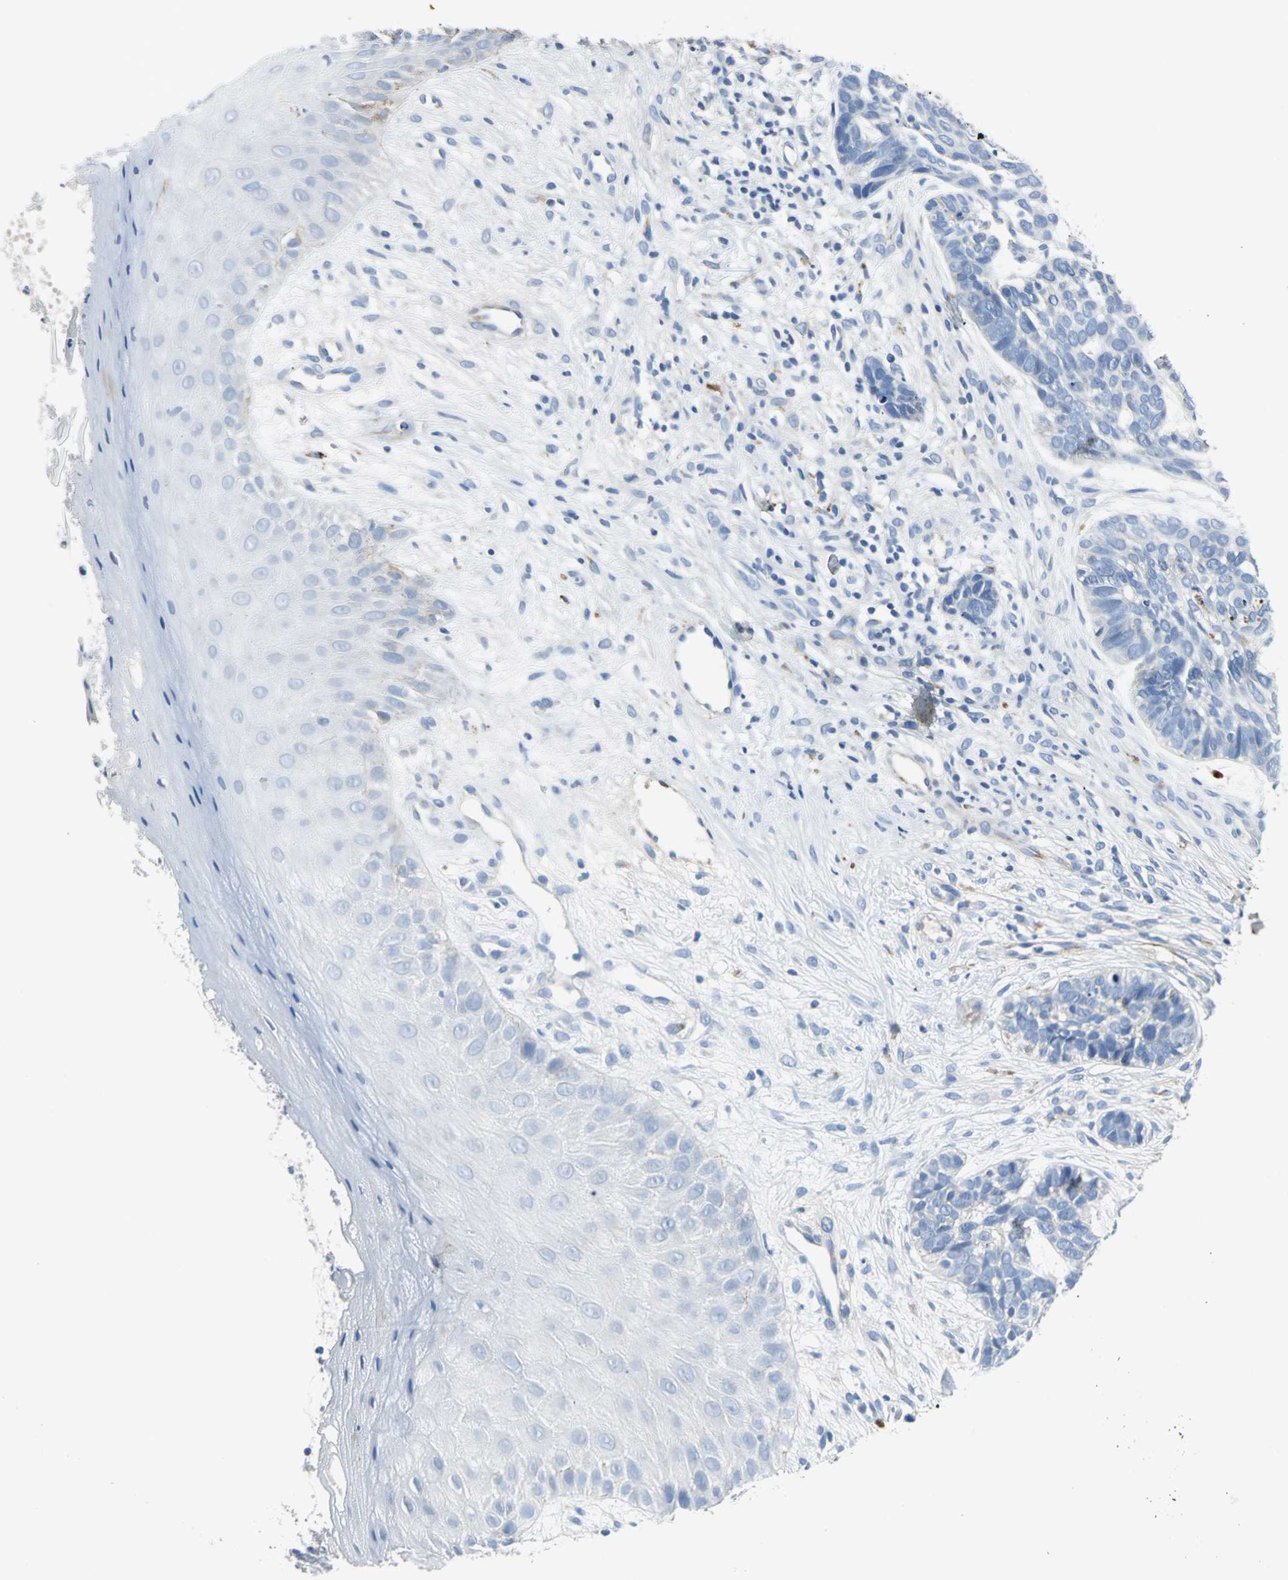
{"staining": {"intensity": "negative", "quantity": "none", "location": "none"}, "tissue": "skin cancer", "cell_type": "Tumor cells", "image_type": "cancer", "snomed": [{"axis": "morphology", "description": "Basal cell carcinoma"}, {"axis": "topography", "description": "Skin"}], "caption": "This is an immunohistochemistry micrograph of human skin cancer (basal cell carcinoma). There is no expression in tumor cells.", "gene": "EFNB3", "patient": {"sex": "male", "age": 87}}